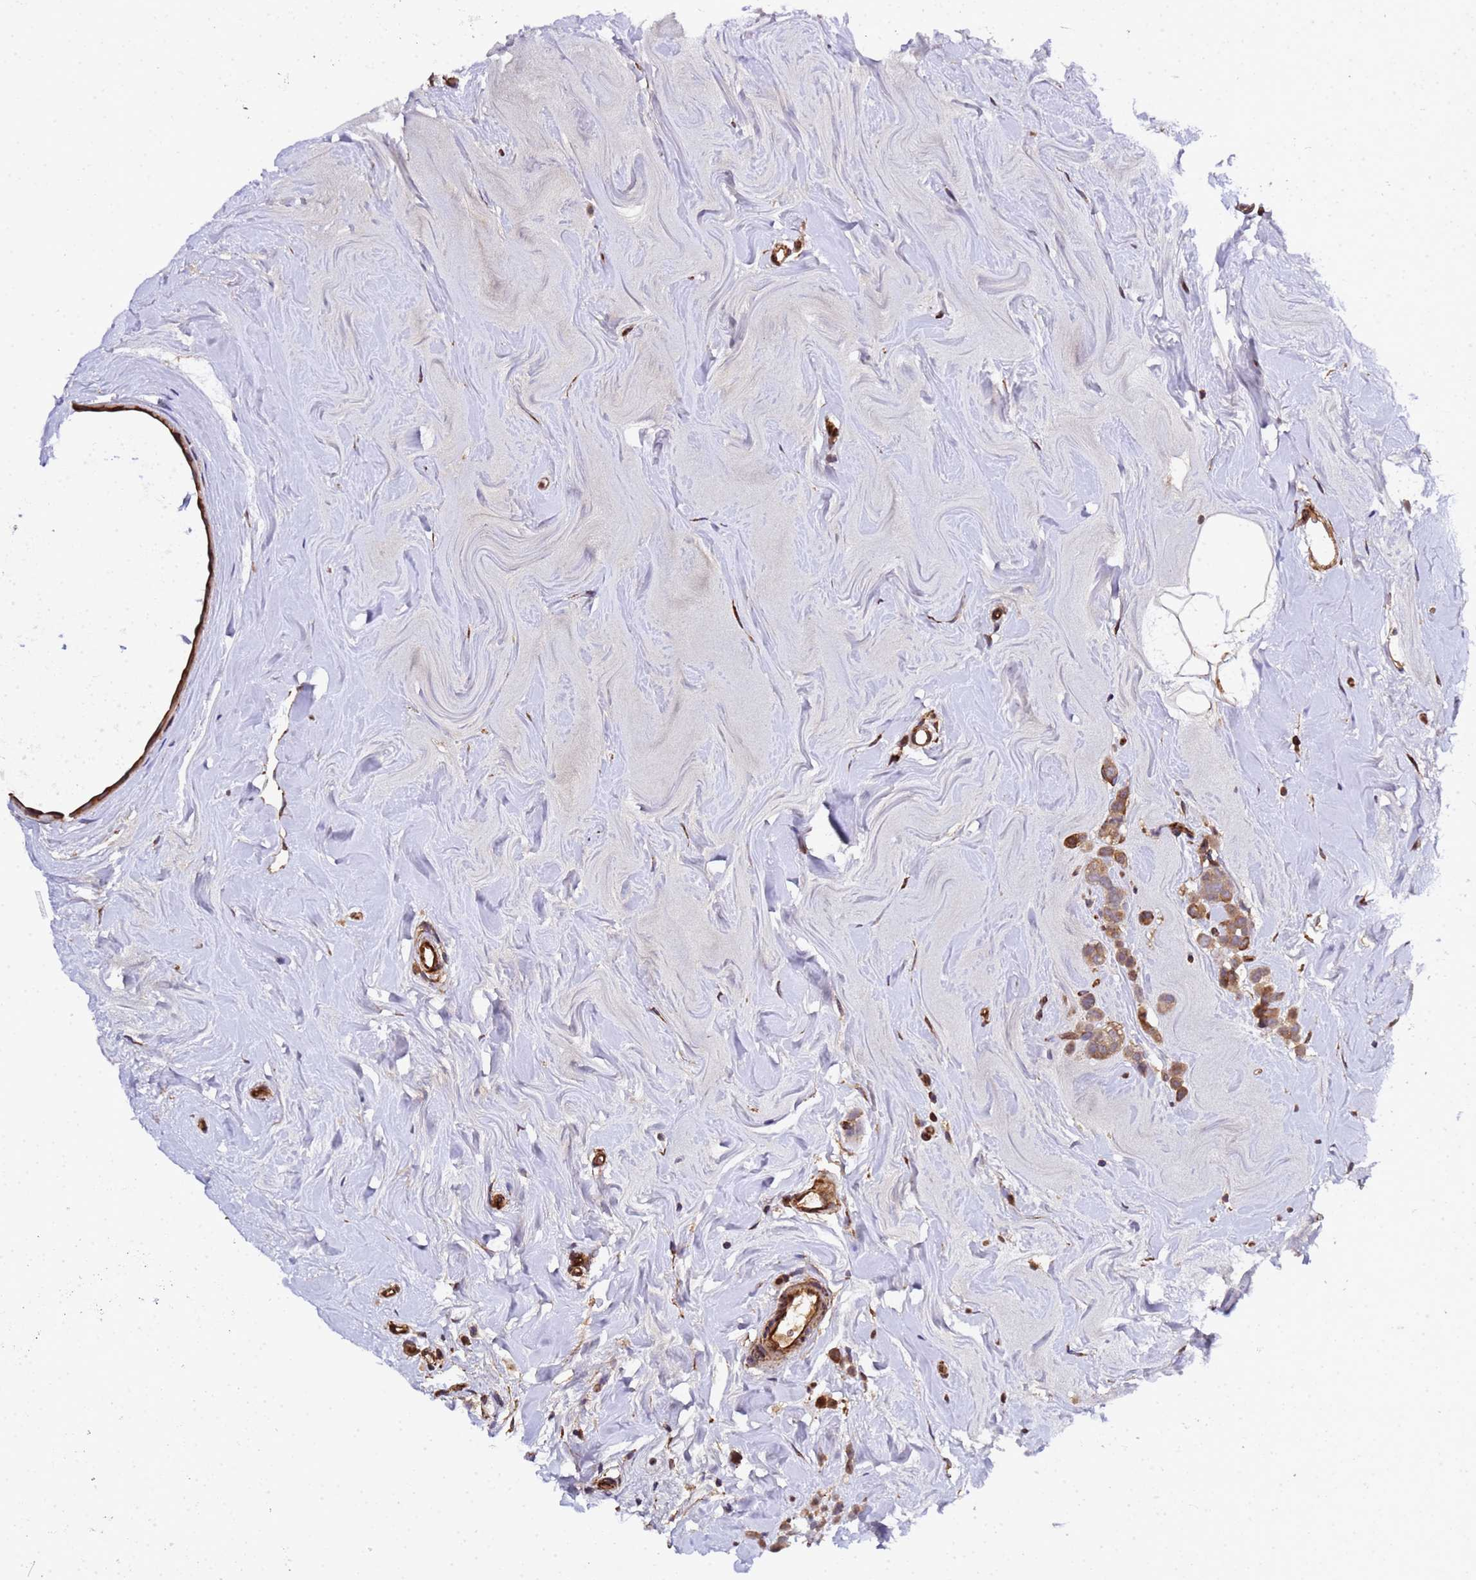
{"staining": {"intensity": "moderate", "quantity": ">75%", "location": "cytoplasmic/membranous"}, "tissue": "breast cancer", "cell_type": "Tumor cells", "image_type": "cancer", "snomed": [{"axis": "morphology", "description": "Lobular carcinoma"}, {"axis": "topography", "description": "Breast"}], "caption": "The micrograph shows staining of lobular carcinoma (breast), revealing moderate cytoplasmic/membranous protein expression (brown color) within tumor cells.", "gene": "MOCS1", "patient": {"sex": "female", "age": 47}}